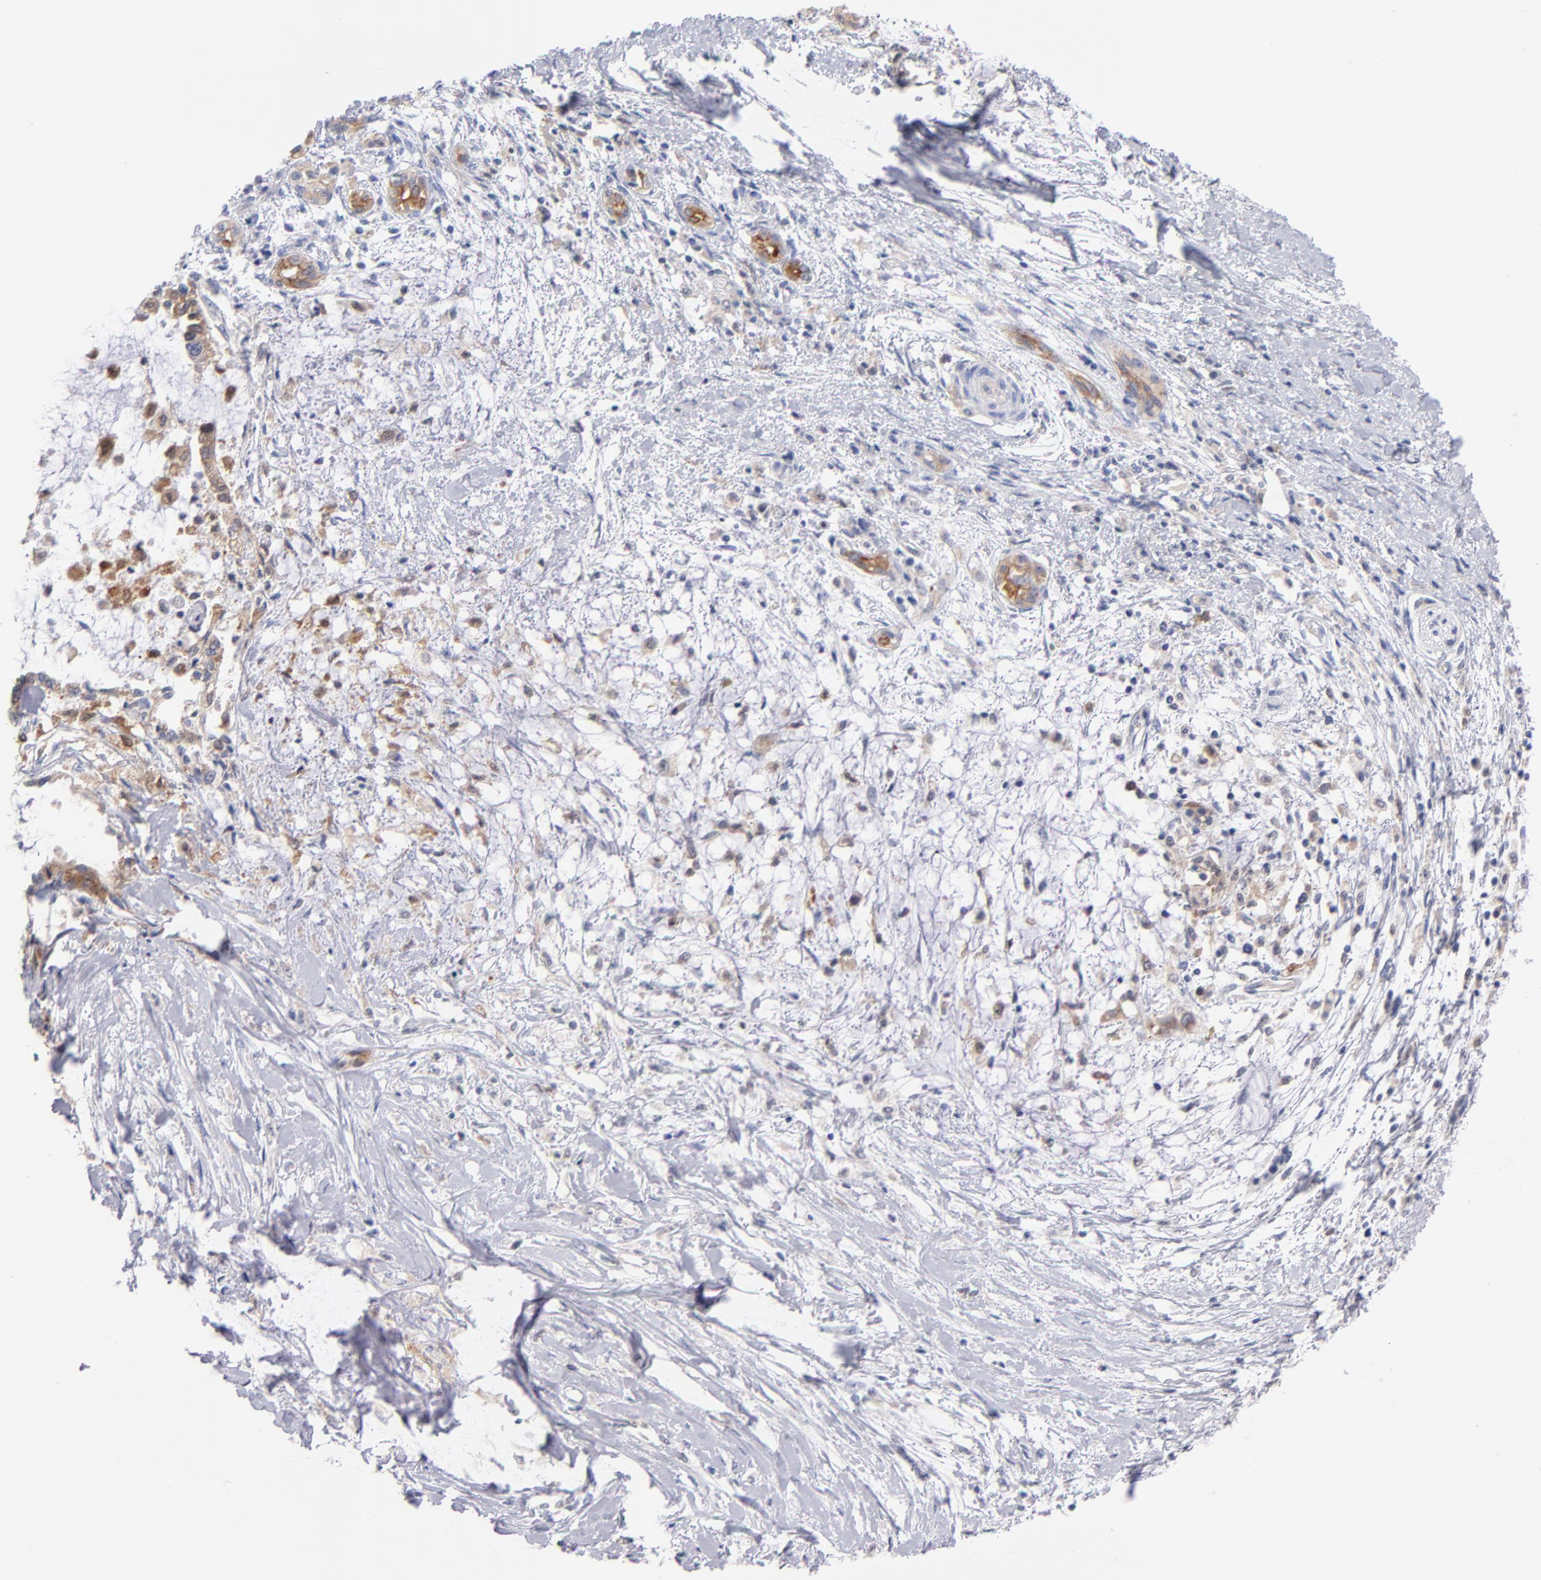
{"staining": {"intensity": "weak", "quantity": "25%-75%", "location": "cytoplasmic/membranous"}, "tissue": "pancreatic cancer", "cell_type": "Tumor cells", "image_type": "cancer", "snomed": [{"axis": "morphology", "description": "Adenocarcinoma, NOS"}, {"axis": "topography", "description": "Pancreas"}], "caption": "Immunohistochemistry (DAB (3,3'-diaminobenzidine)) staining of human pancreatic cancer displays weak cytoplasmic/membranous protein staining in approximately 25%-75% of tumor cells. The protein is shown in brown color, while the nuclei are stained blue.", "gene": "BID", "patient": {"sex": "female", "age": 64}}